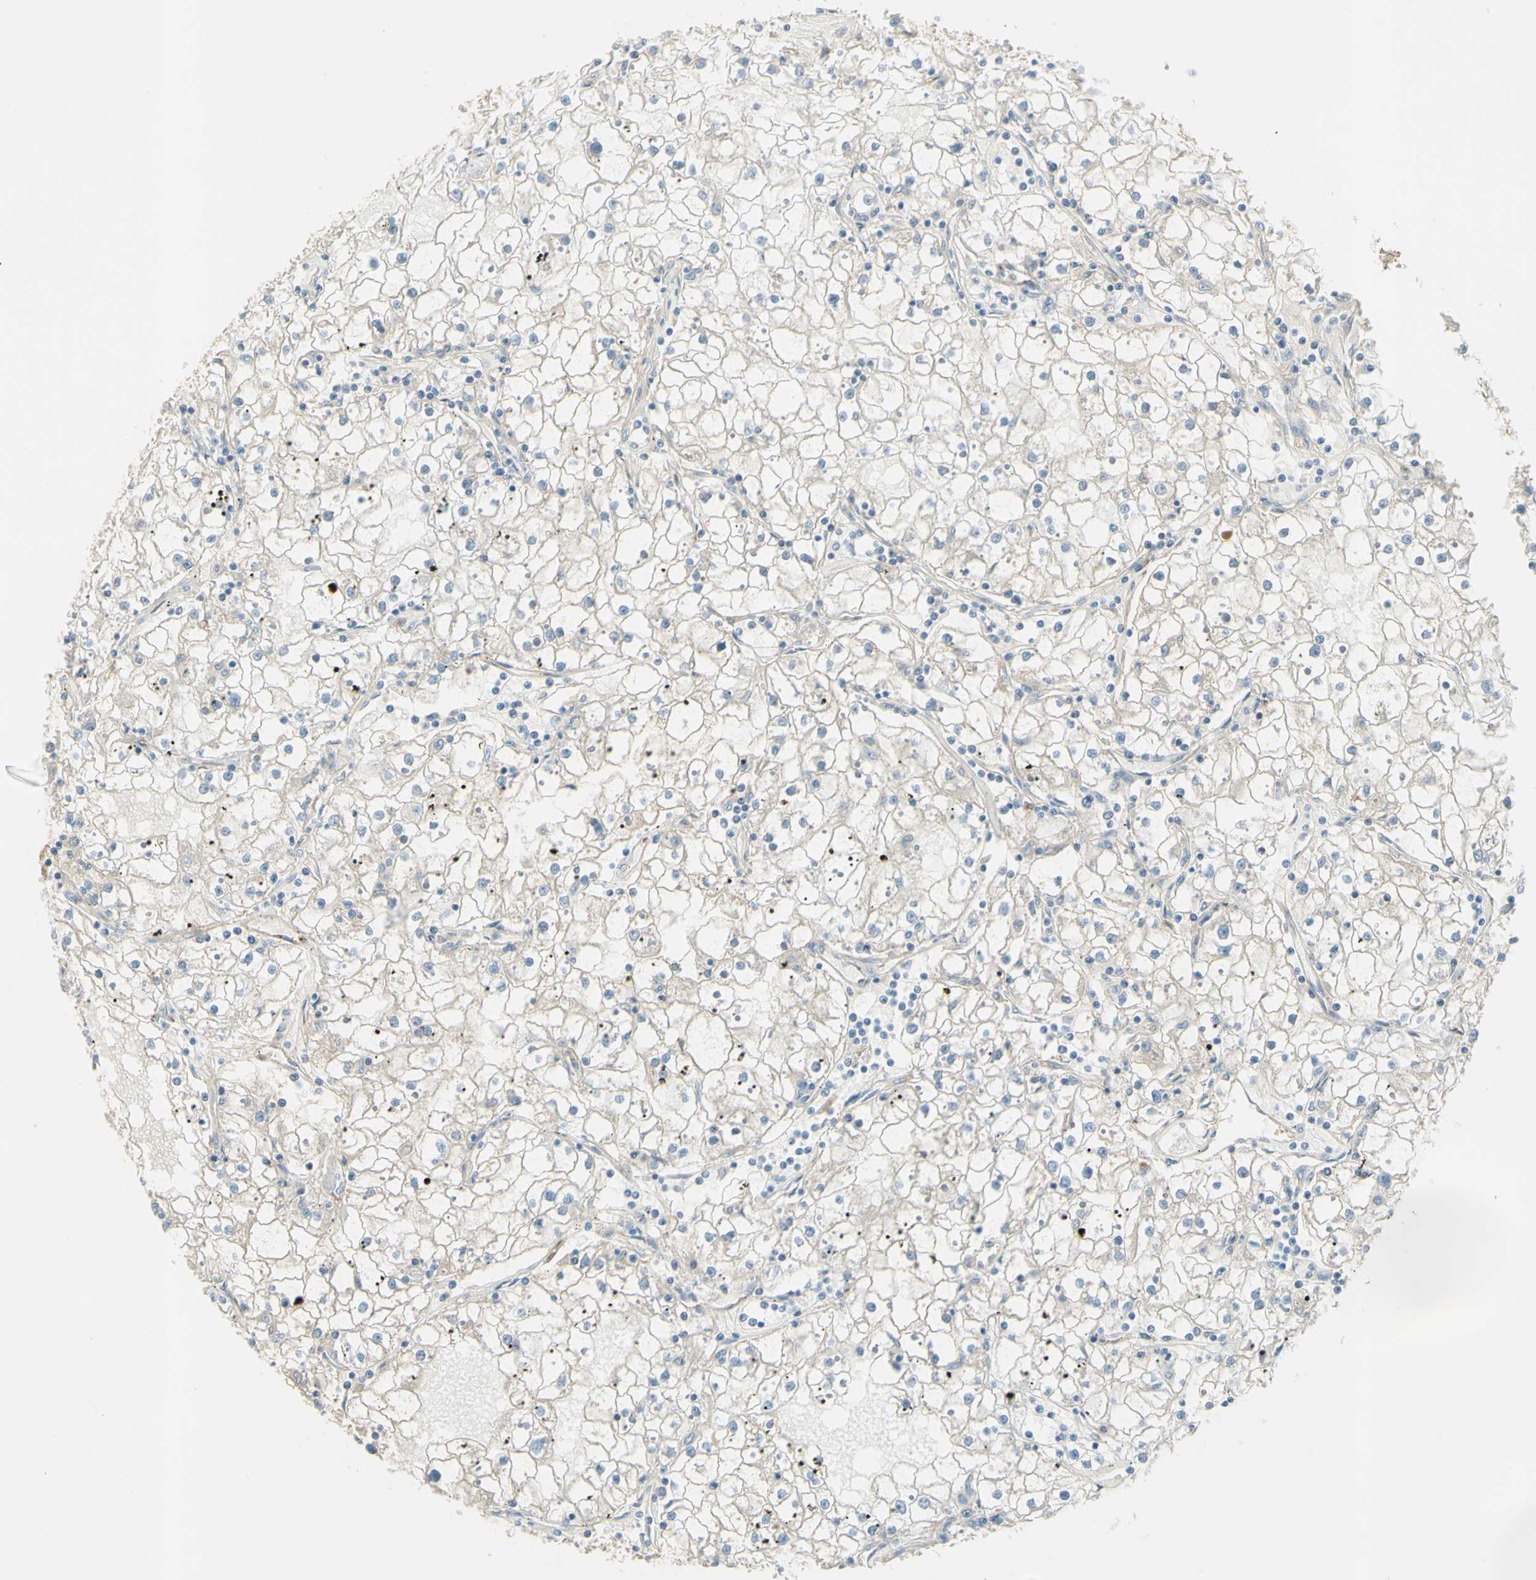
{"staining": {"intensity": "negative", "quantity": "none", "location": "none"}, "tissue": "renal cancer", "cell_type": "Tumor cells", "image_type": "cancer", "snomed": [{"axis": "morphology", "description": "Adenocarcinoma, NOS"}, {"axis": "topography", "description": "Kidney"}], "caption": "Renal cancer (adenocarcinoma) was stained to show a protein in brown. There is no significant positivity in tumor cells.", "gene": "ANGPT2", "patient": {"sex": "male", "age": 56}}